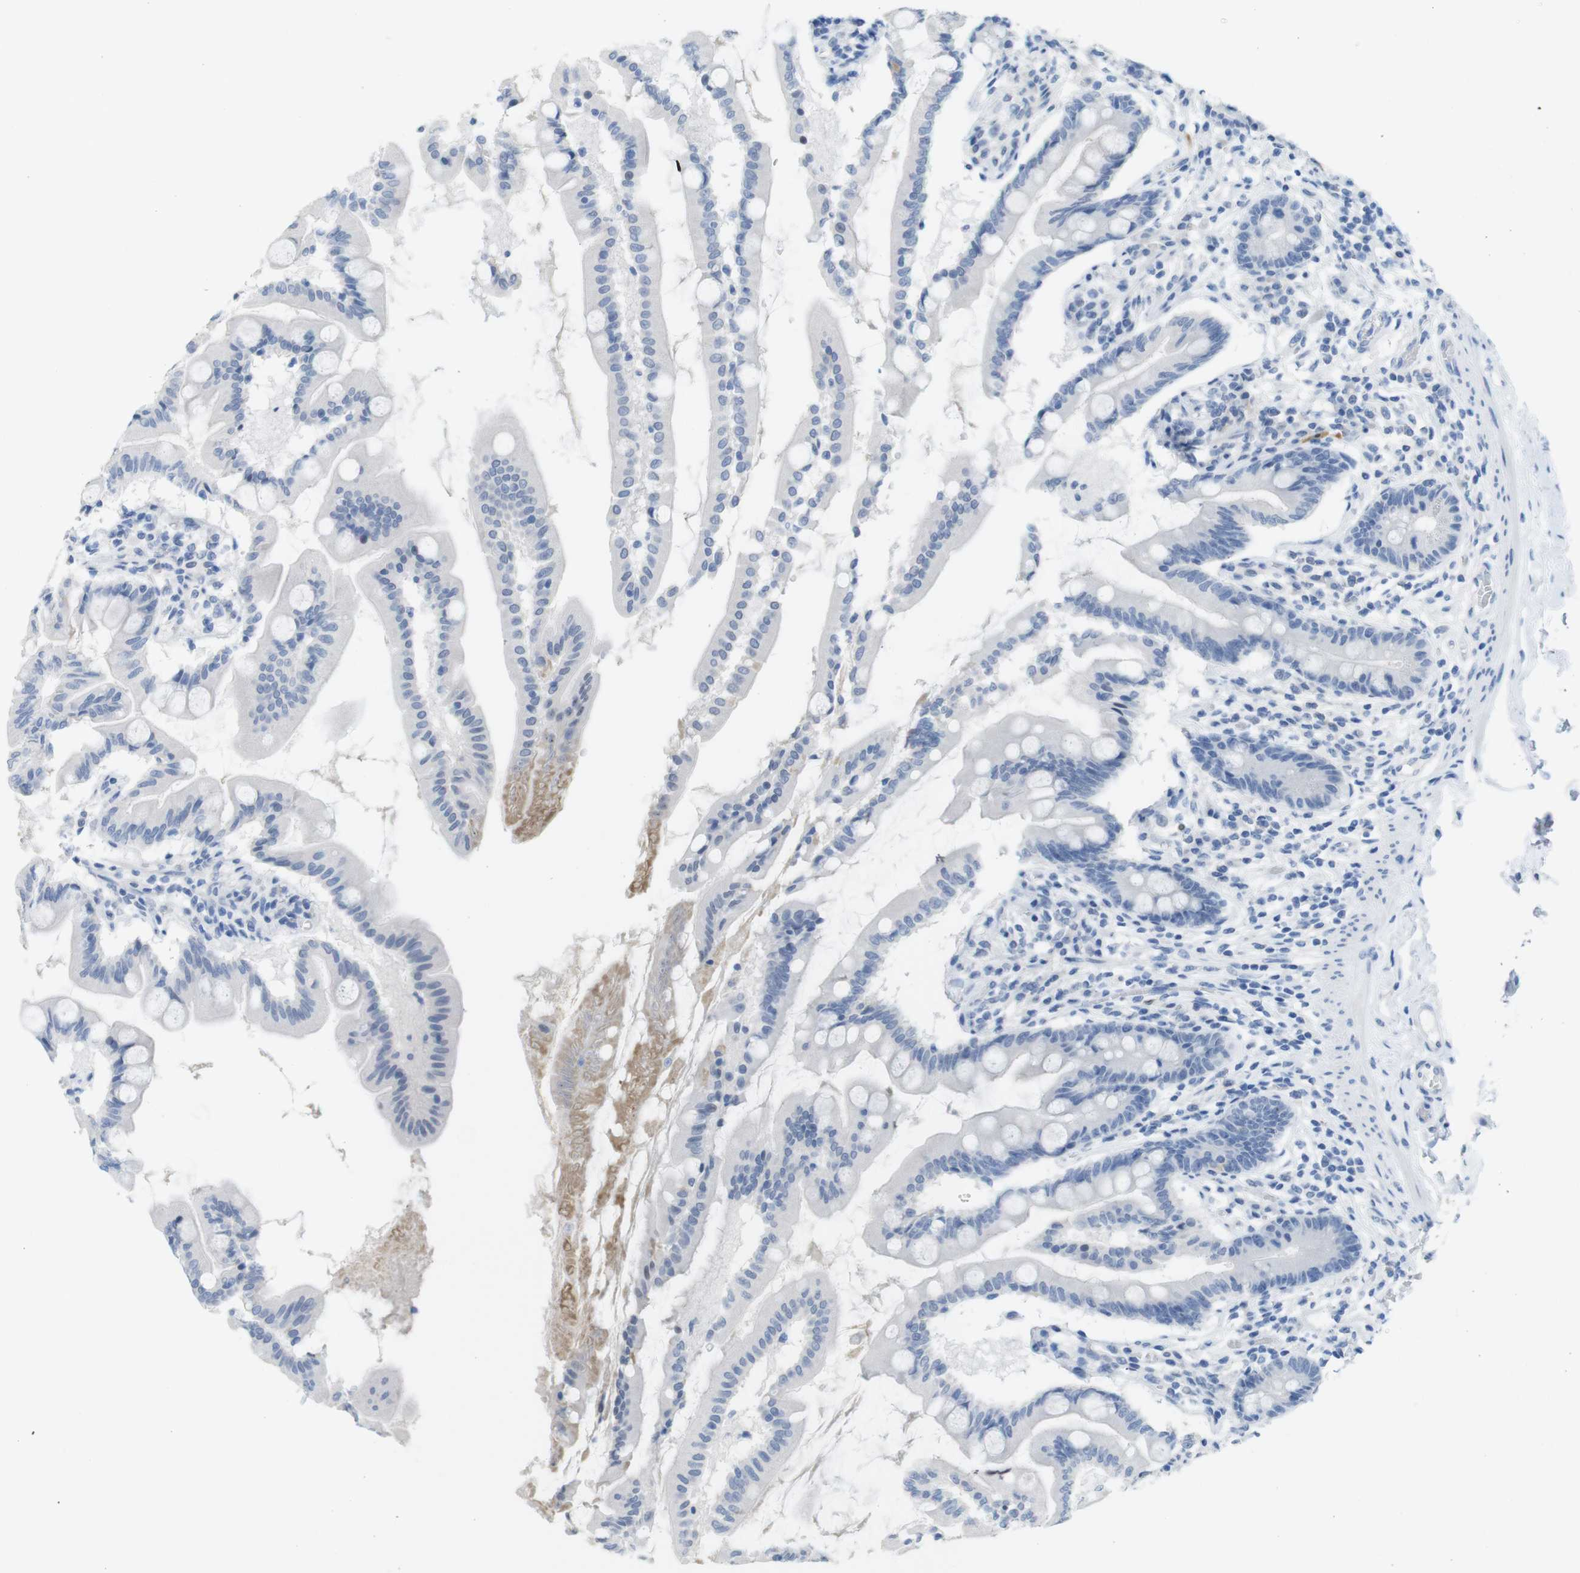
{"staining": {"intensity": "weak", "quantity": "<25%", "location": "cytoplasmic/membranous"}, "tissue": "small intestine", "cell_type": "Glandular cells", "image_type": "normal", "snomed": [{"axis": "morphology", "description": "Normal tissue, NOS"}, {"axis": "topography", "description": "Small intestine"}], "caption": "The IHC histopathology image has no significant positivity in glandular cells of small intestine. (DAB immunohistochemistry, high magnification).", "gene": "OPN1SW", "patient": {"sex": "female", "age": 56}}